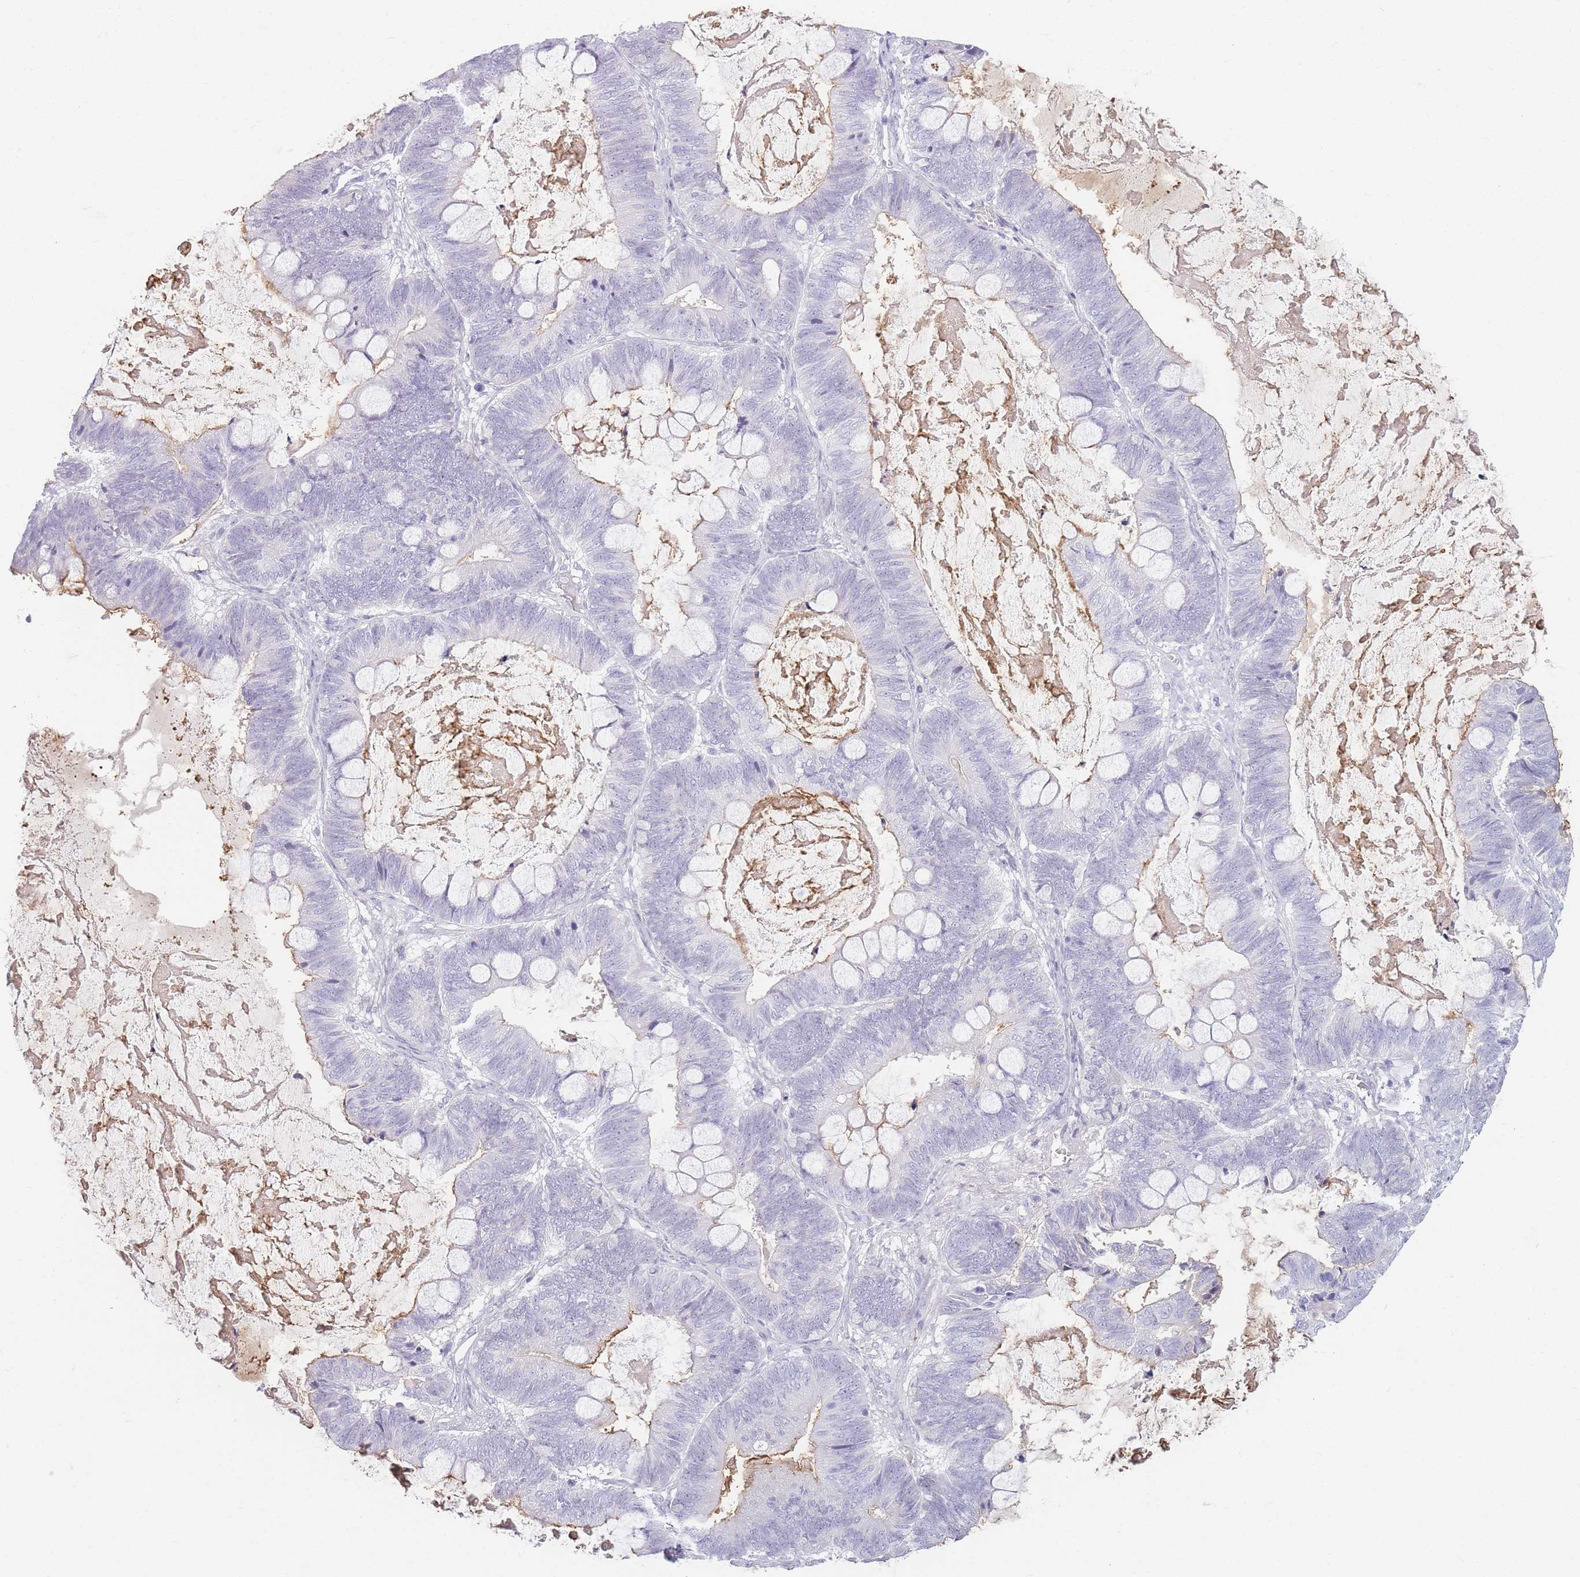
{"staining": {"intensity": "negative", "quantity": "none", "location": "none"}, "tissue": "ovarian cancer", "cell_type": "Tumor cells", "image_type": "cancer", "snomed": [{"axis": "morphology", "description": "Cystadenocarcinoma, mucinous, NOS"}, {"axis": "topography", "description": "Ovary"}], "caption": "Mucinous cystadenocarcinoma (ovarian) stained for a protein using IHC displays no staining tumor cells.", "gene": "PLEKHG2", "patient": {"sex": "female", "age": 61}}